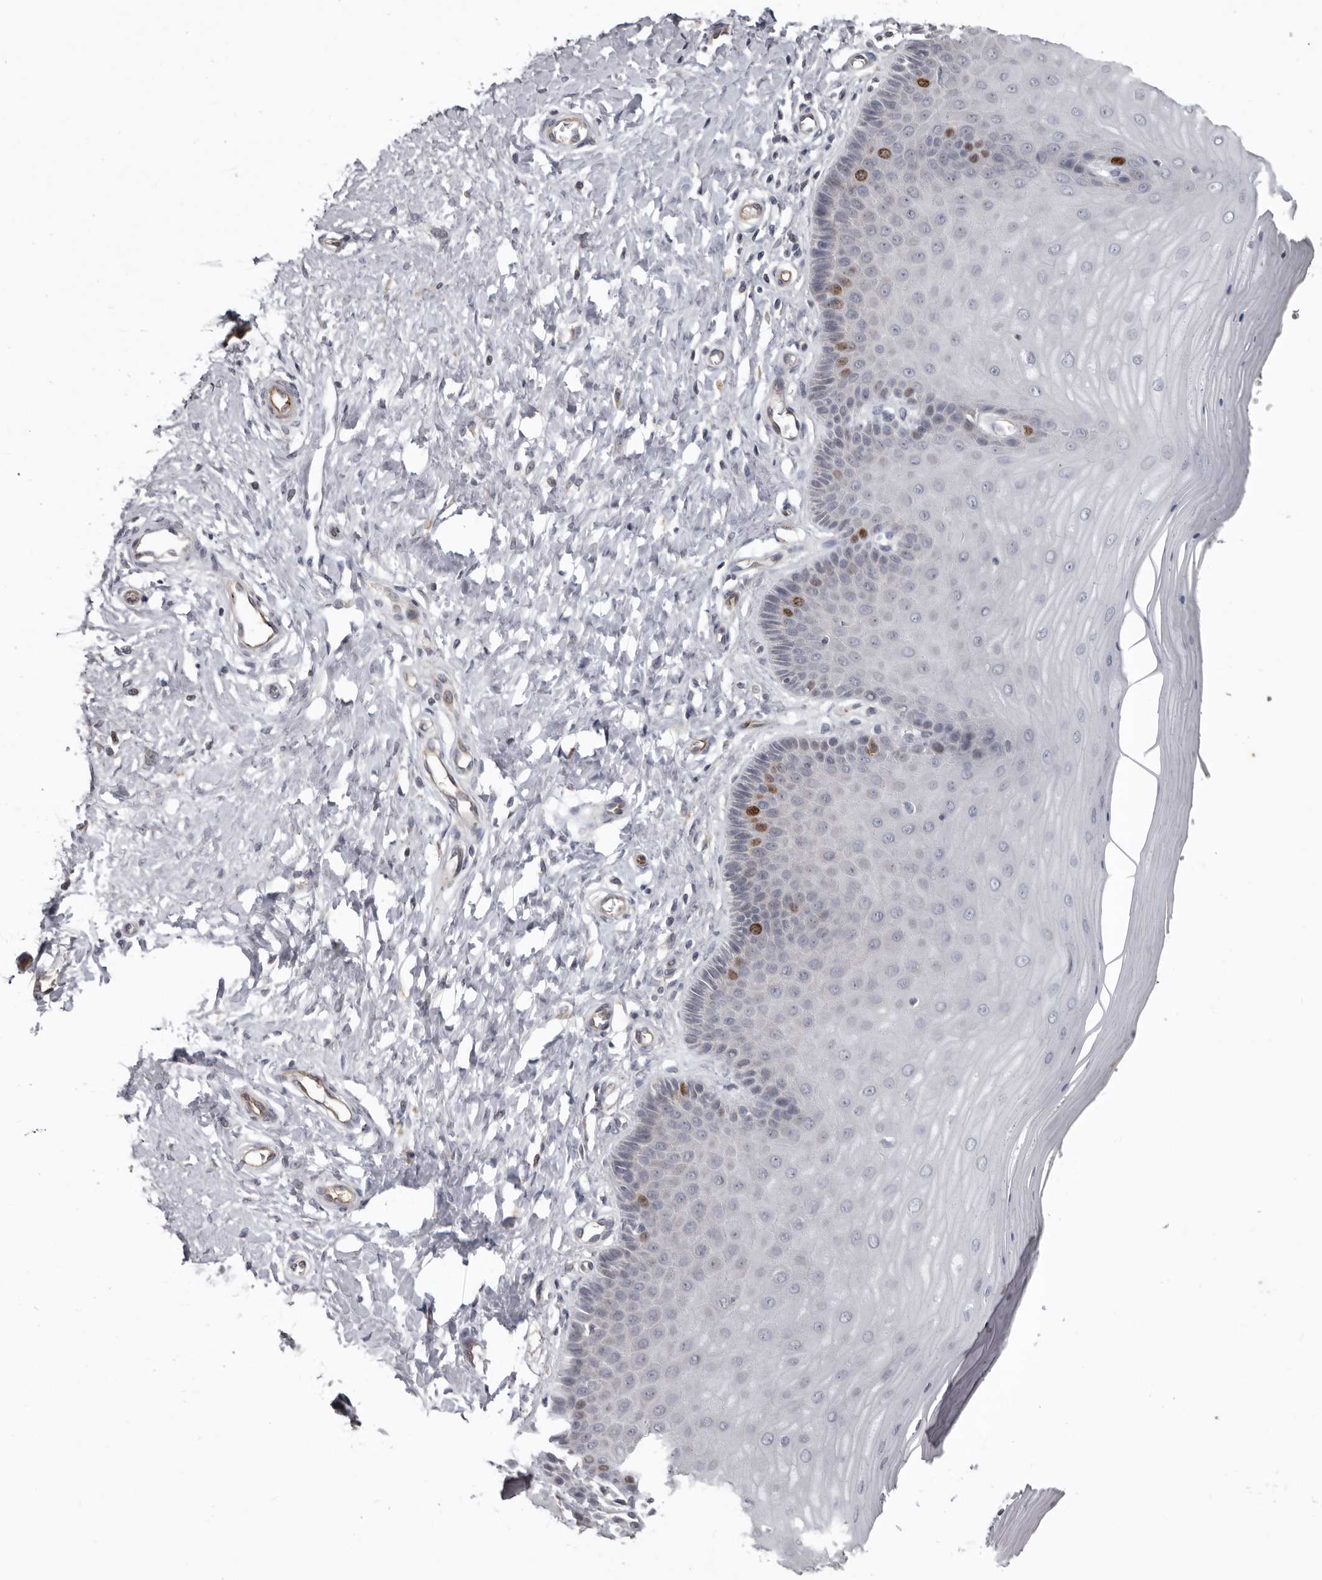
{"staining": {"intensity": "negative", "quantity": "none", "location": "none"}, "tissue": "cervix", "cell_type": "Glandular cells", "image_type": "normal", "snomed": [{"axis": "morphology", "description": "Normal tissue, NOS"}, {"axis": "topography", "description": "Cervix"}], "caption": "Micrograph shows no significant protein expression in glandular cells of unremarkable cervix. (DAB (3,3'-diaminobenzidine) immunohistochemistry visualized using brightfield microscopy, high magnification).", "gene": "CDCA8", "patient": {"sex": "female", "age": 55}}